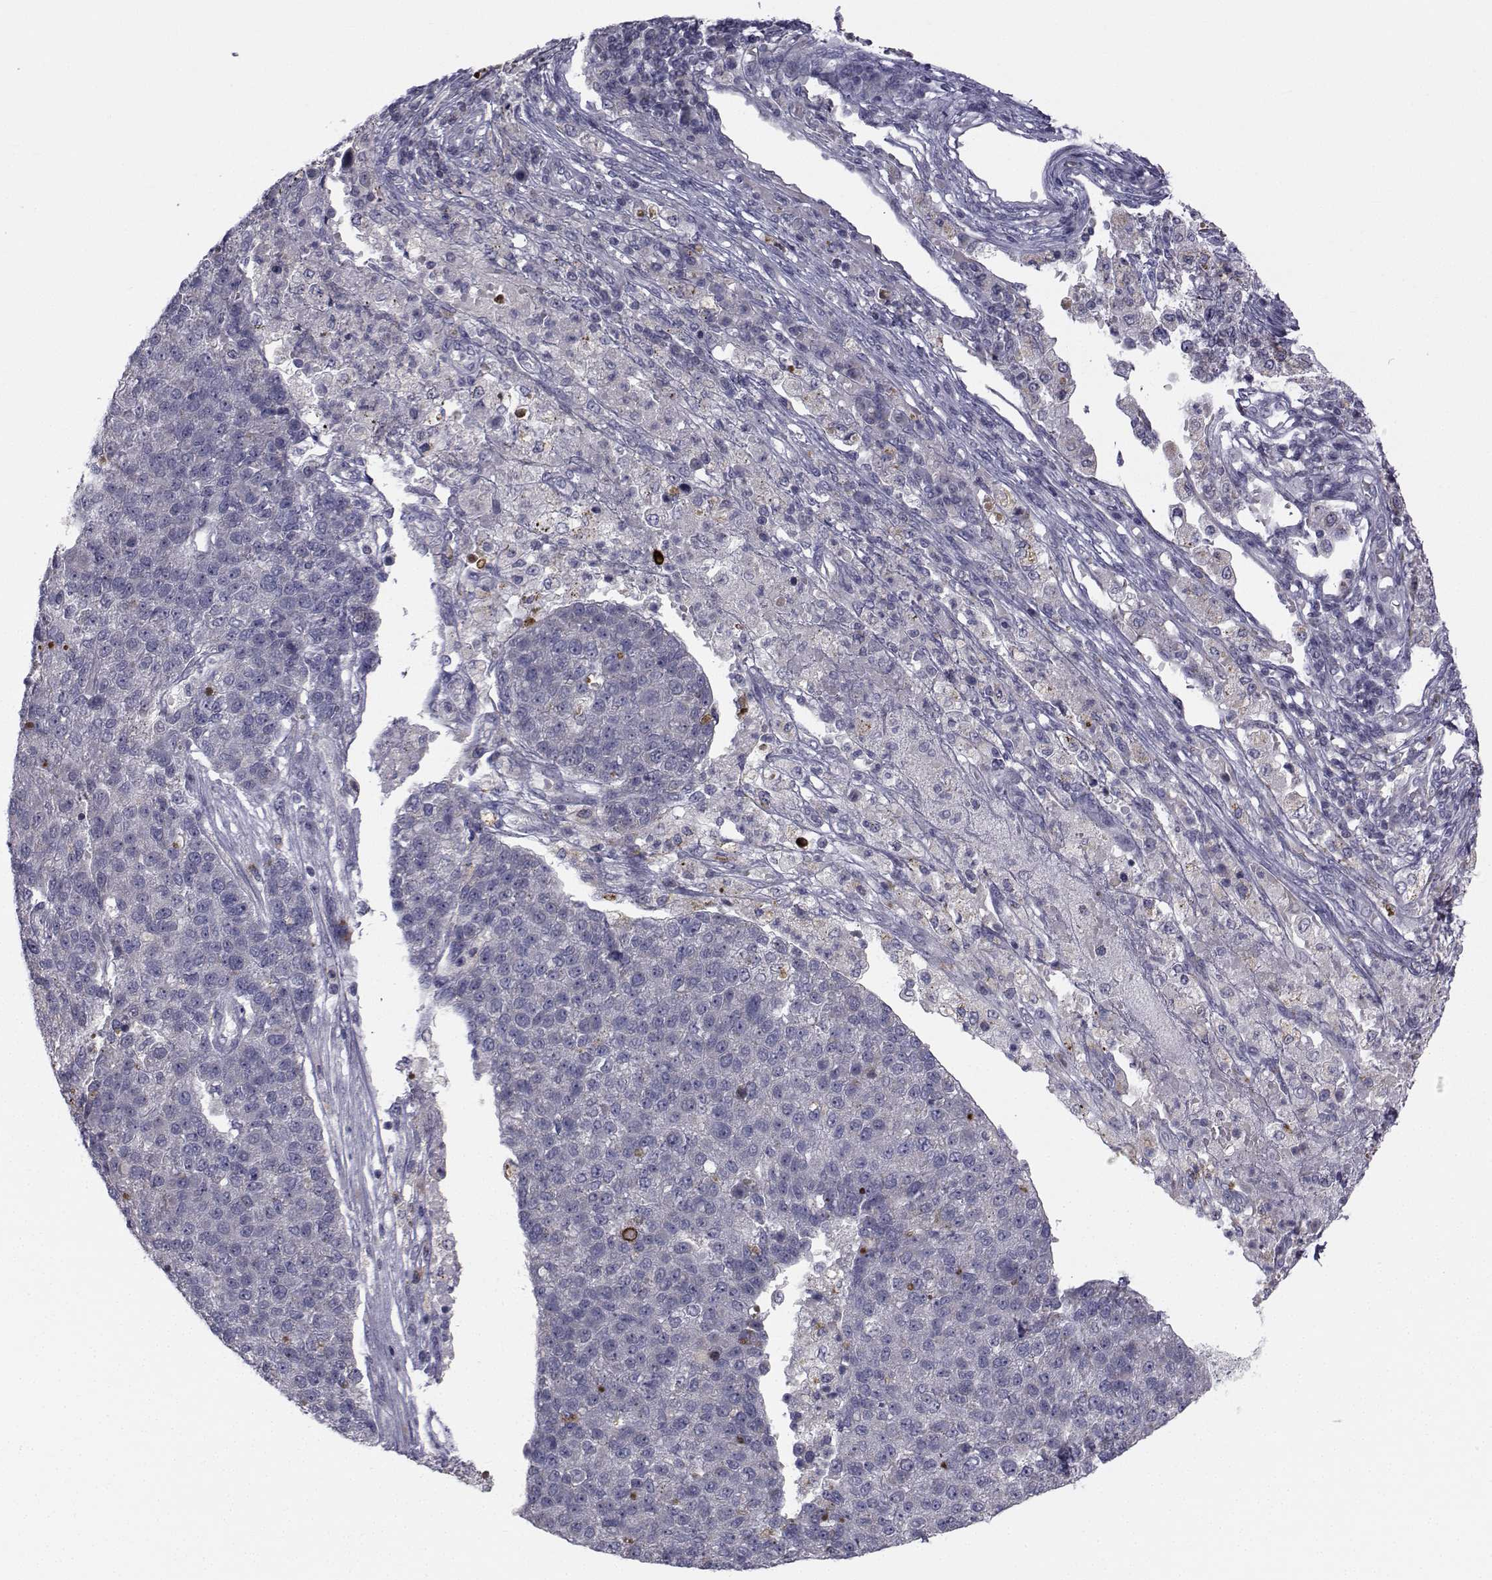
{"staining": {"intensity": "negative", "quantity": "none", "location": "none"}, "tissue": "pancreatic cancer", "cell_type": "Tumor cells", "image_type": "cancer", "snomed": [{"axis": "morphology", "description": "Adenocarcinoma, NOS"}, {"axis": "topography", "description": "Pancreas"}], "caption": "Tumor cells are negative for protein expression in human adenocarcinoma (pancreatic).", "gene": "ANGPT1", "patient": {"sex": "female", "age": 61}}